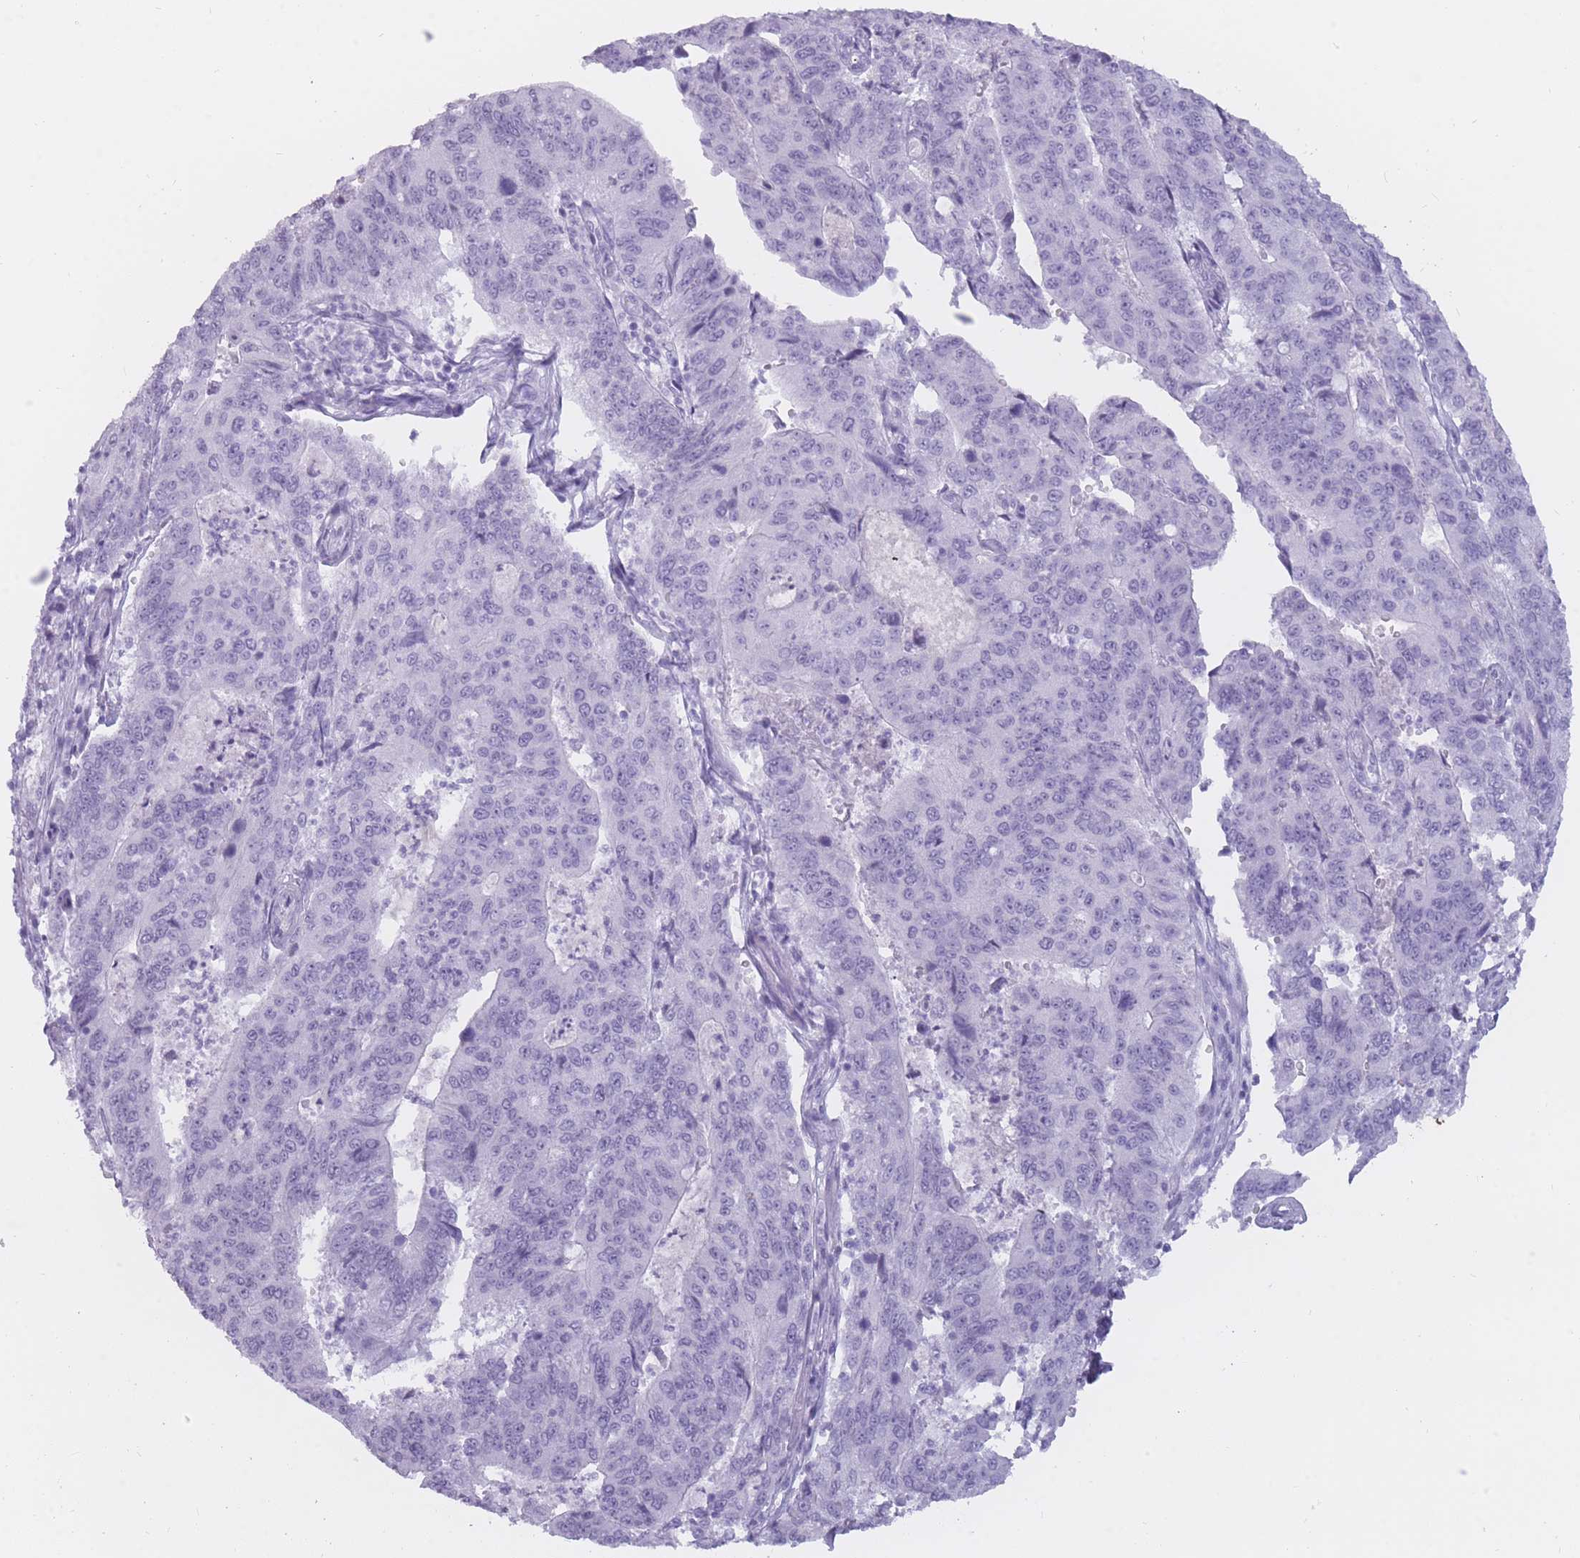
{"staining": {"intensity": "negative", "quantity": "none", "location": "none"}, "tissue": "stomach cancer", "cell_type": "Tumor cells", "image_type": "cancer", "snomed": [{"axis": "morphology", "description": "Adenocarcinoma, NOS"}, {"axis": "topography", "description": "Stomach"}], "caption": "Stomach adenocarcinoma stained for a protein using immunohistochemistry shows no expression tumor cells.", "gene": "PNMA3", "patient": {"sex": "male", "age": 59}}